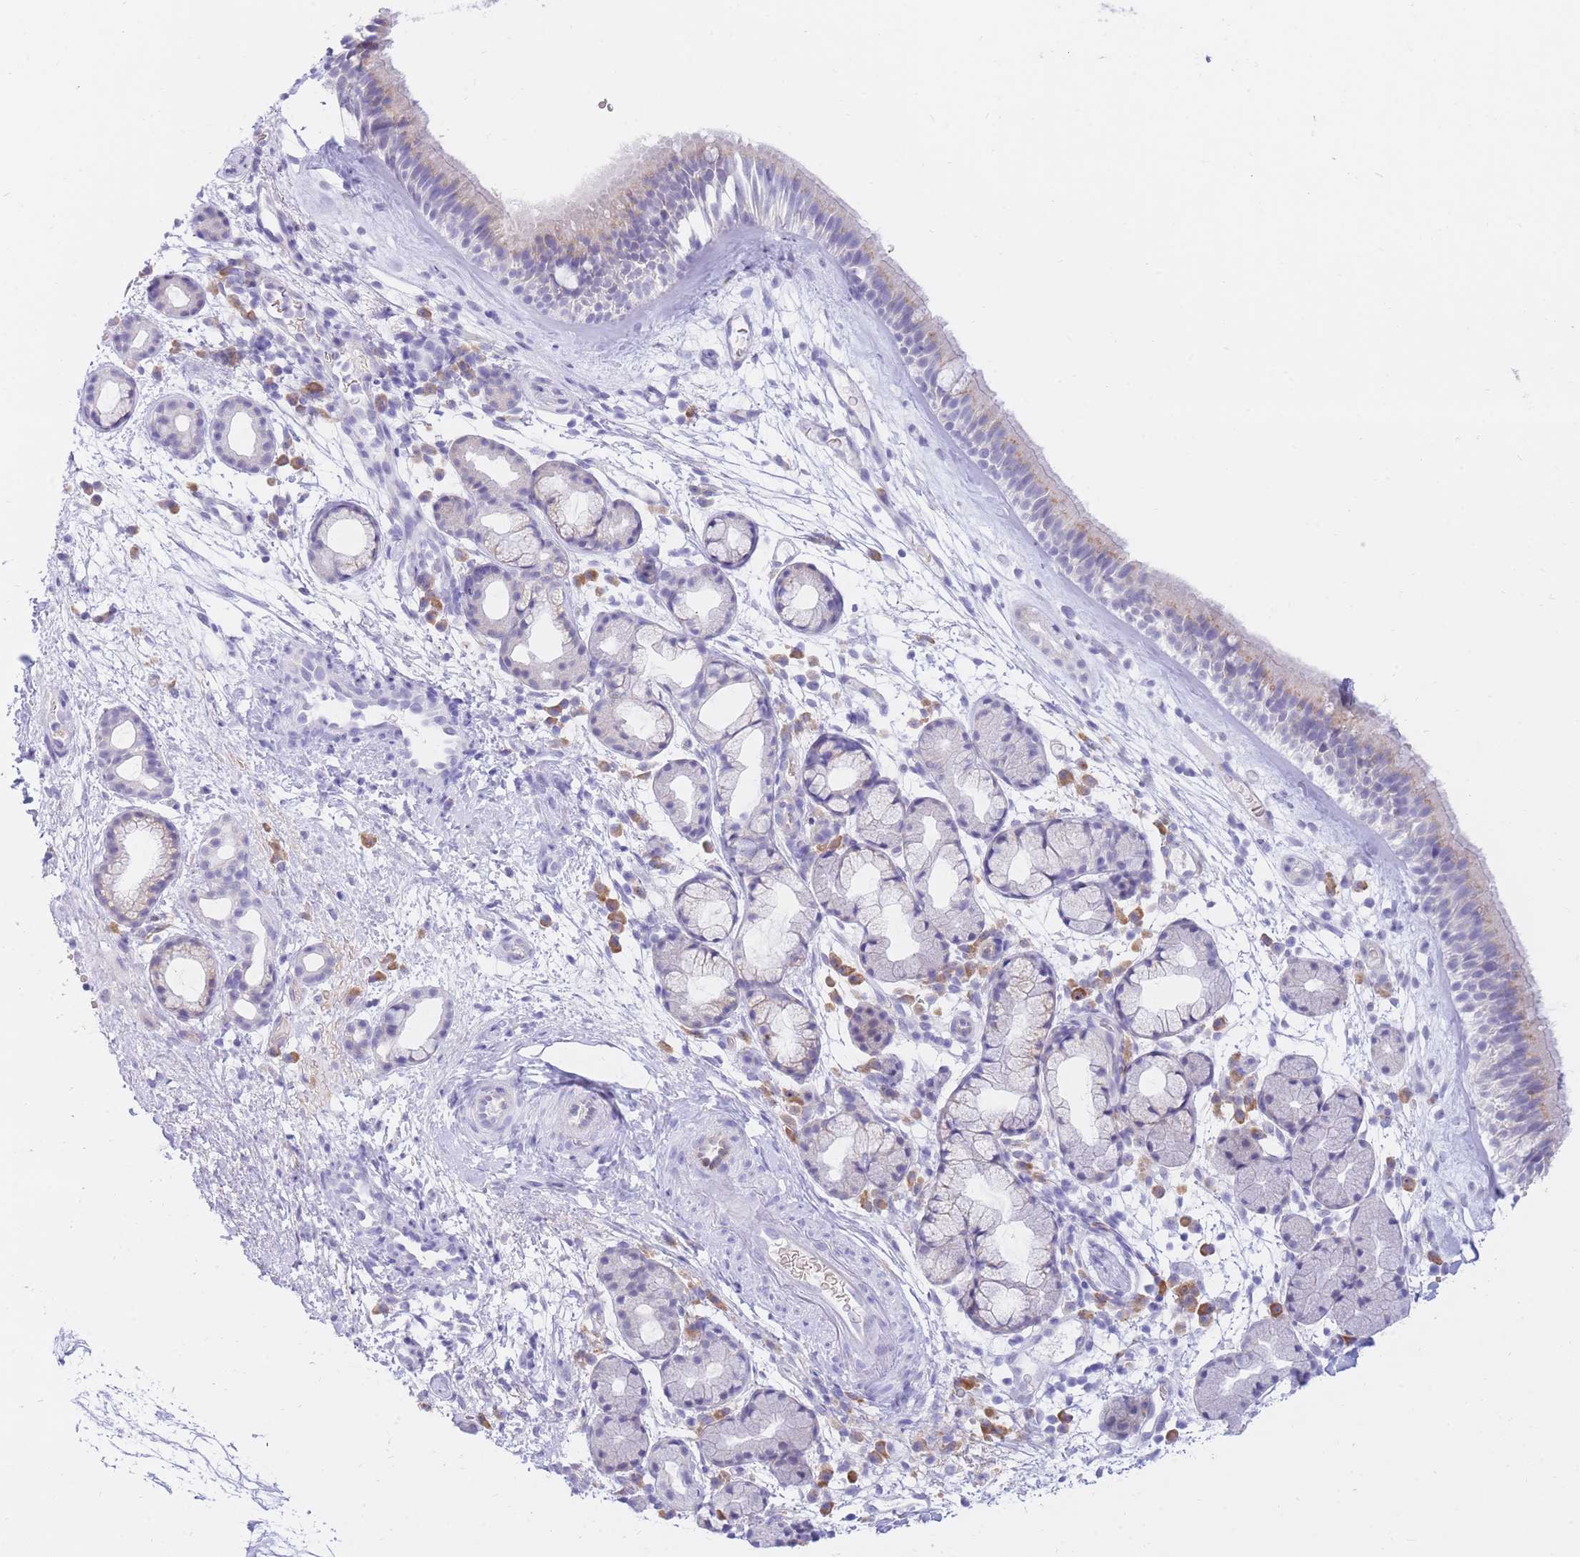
{"staining": {"intensity": "weak", "quantity": "25%-75%", "location": "cytoplasmic/membranous"}, "tissue": "nasopharynx", "cell_type": "Respiratory epithelial cells", "image_type": "normal", "snomed": [{"axis": "morphology", "description": "Normal tissue, NOS"}, {"axis": "topography", "description": "Nasopharynx"}], "caption": "IHC of benign nasopharynx shows low levels of weak cytoplasmic/membranous expression in approximately 25%-75% of respiratory epithelial cells.", "gene": "SSUH2", "patient": {"sex": "male", "age": 64}}